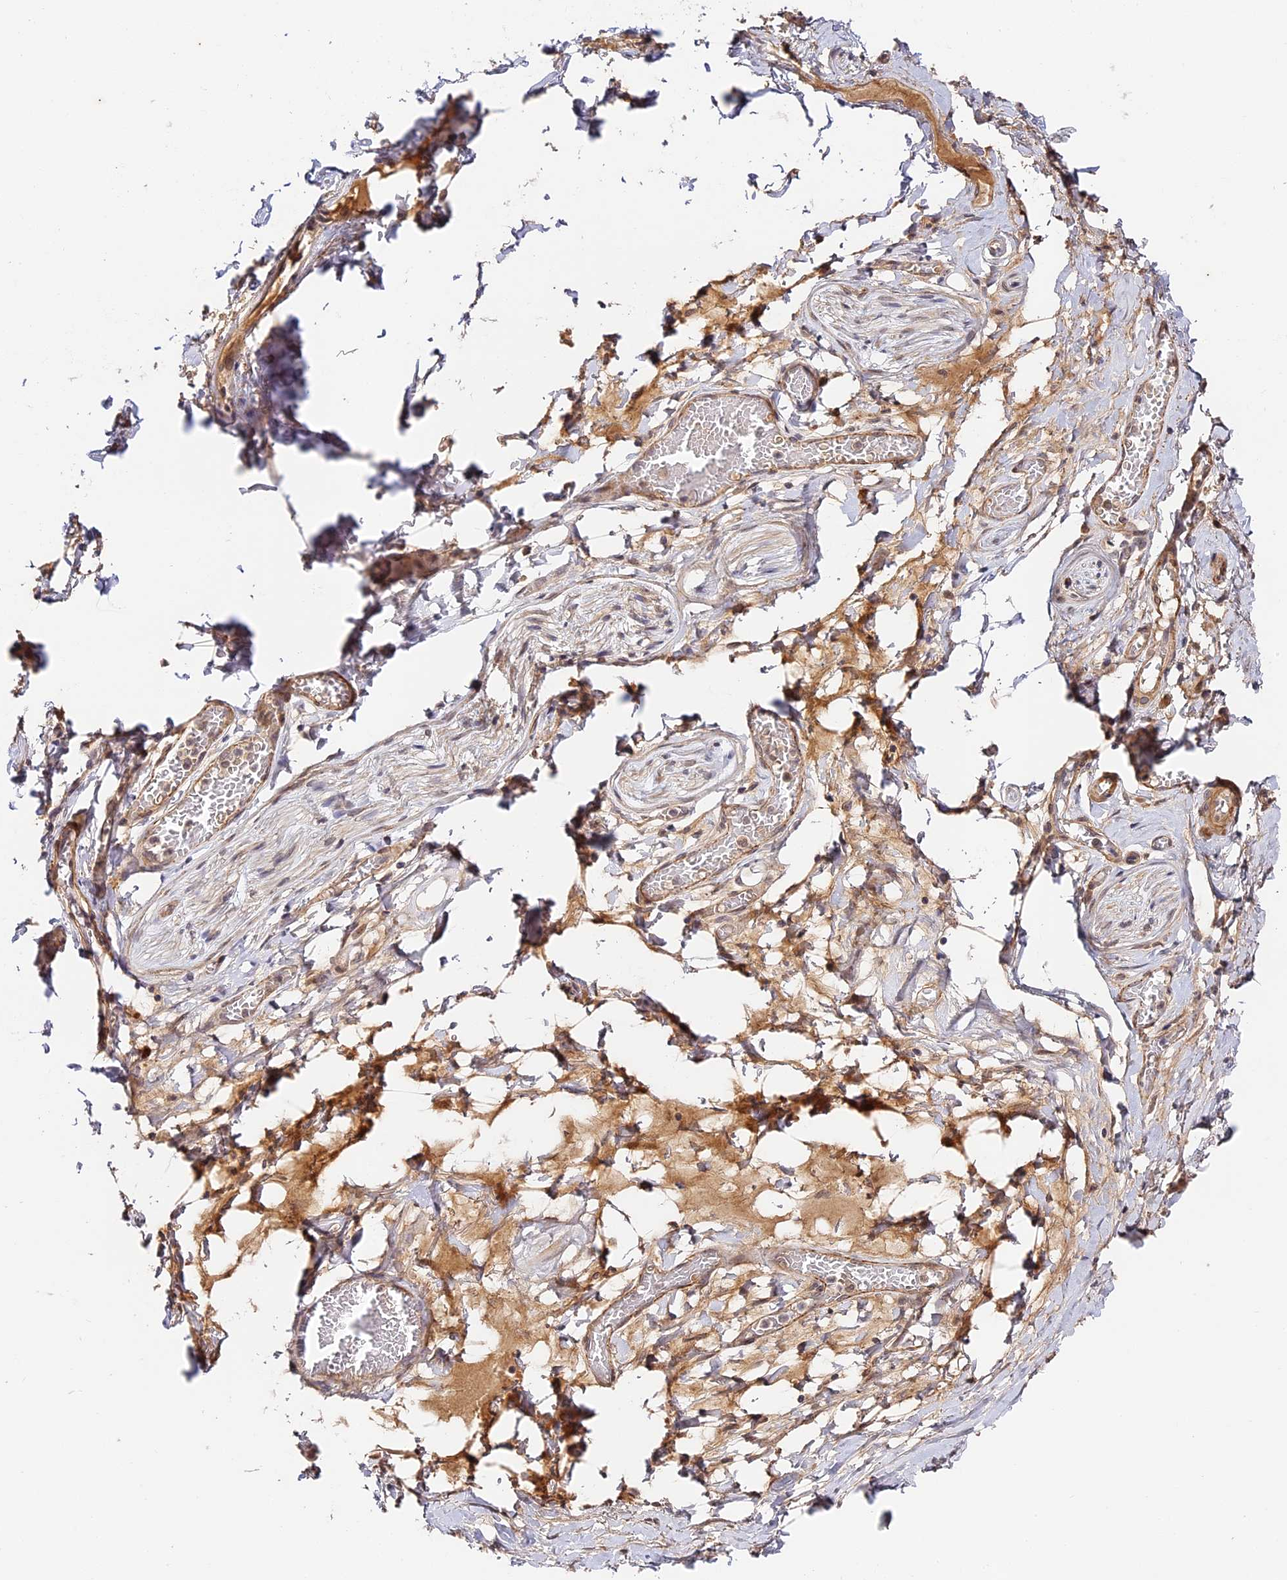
{"staining": {"intensity": "negative", "quantity": "none", "location": "none"}, "tissue": "adipose tissue", "cell_type": "Adipocytes", "image_type": "normal", "snomed": [{"axis": "morphology", "description": "Normal tissue, NOS"}, {"axis": "topography", "description": "Salivary gland"}, {"axis": "topography", "description": "Peripheral nerve tissue"}], "caption": "The immunohistochemistry (IHC) histopathology image has no significant positivity in adipocytes of adipose tissue. Nuclei are stained in blue.", "gene": "IMPACT", "patient": {"sex": "male", "age": 62}}